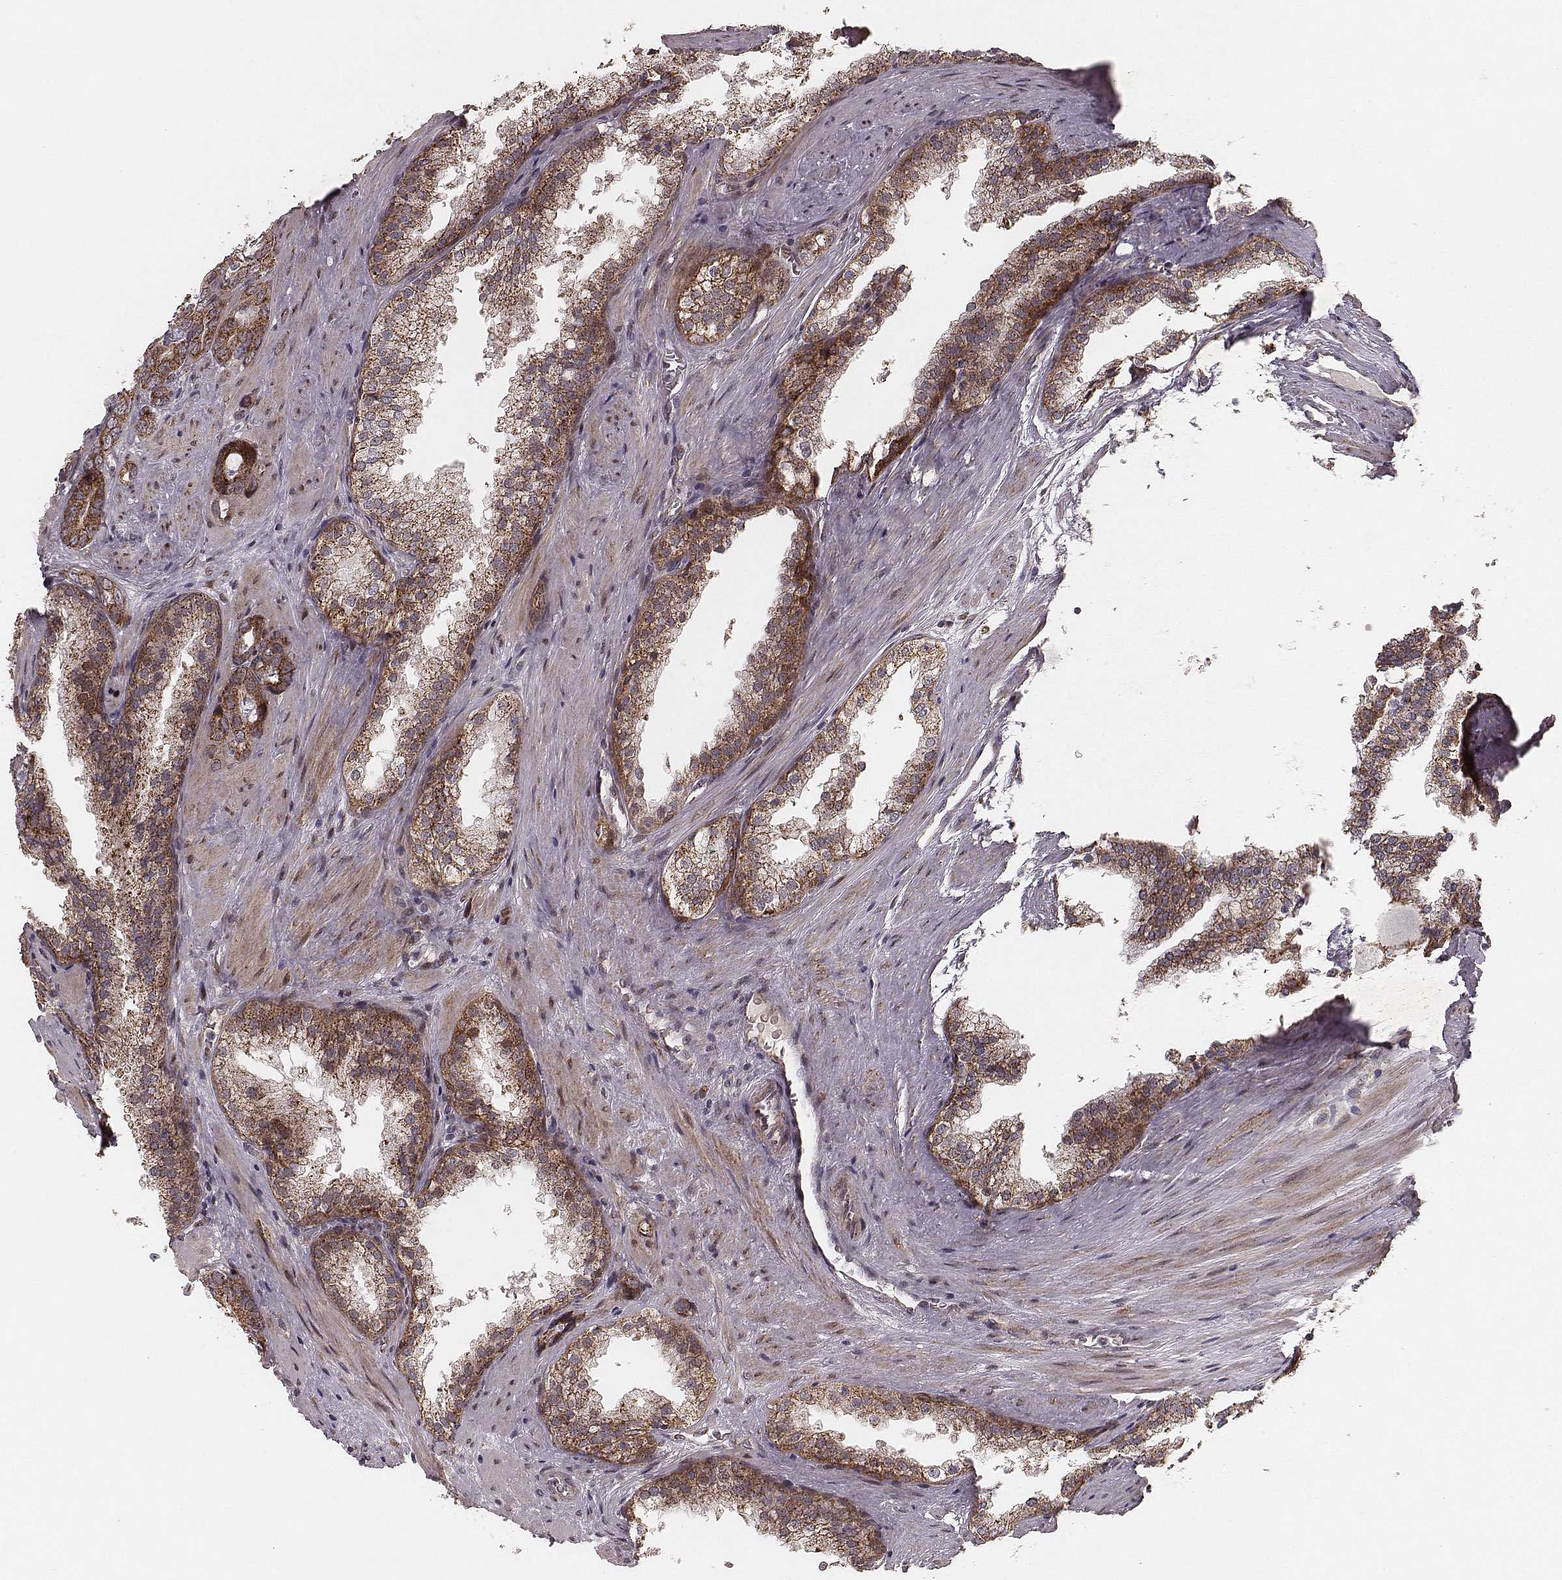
{"staining": {"intensity": "moderate", "quantity": ">75%", "location": "cytoplasmic/membranous"}, "tissue": "prostate cancer", "cell_type": "Tumor cells", "image_type": "cancer", "snomed": [{"axis": "morphology", "description": "Adenocarcinoma, Low grade"}, {"axis": "topography", "description": "Prostate"}], "caption": "Protein staining reveals moderate cytoplasmic/membranous positivity in approximately >75% of tumor cells in prostate low-grade adenocarcinoma.", "gene": "NDUFA7", "patient": {"sex": "male", "age": 60}}